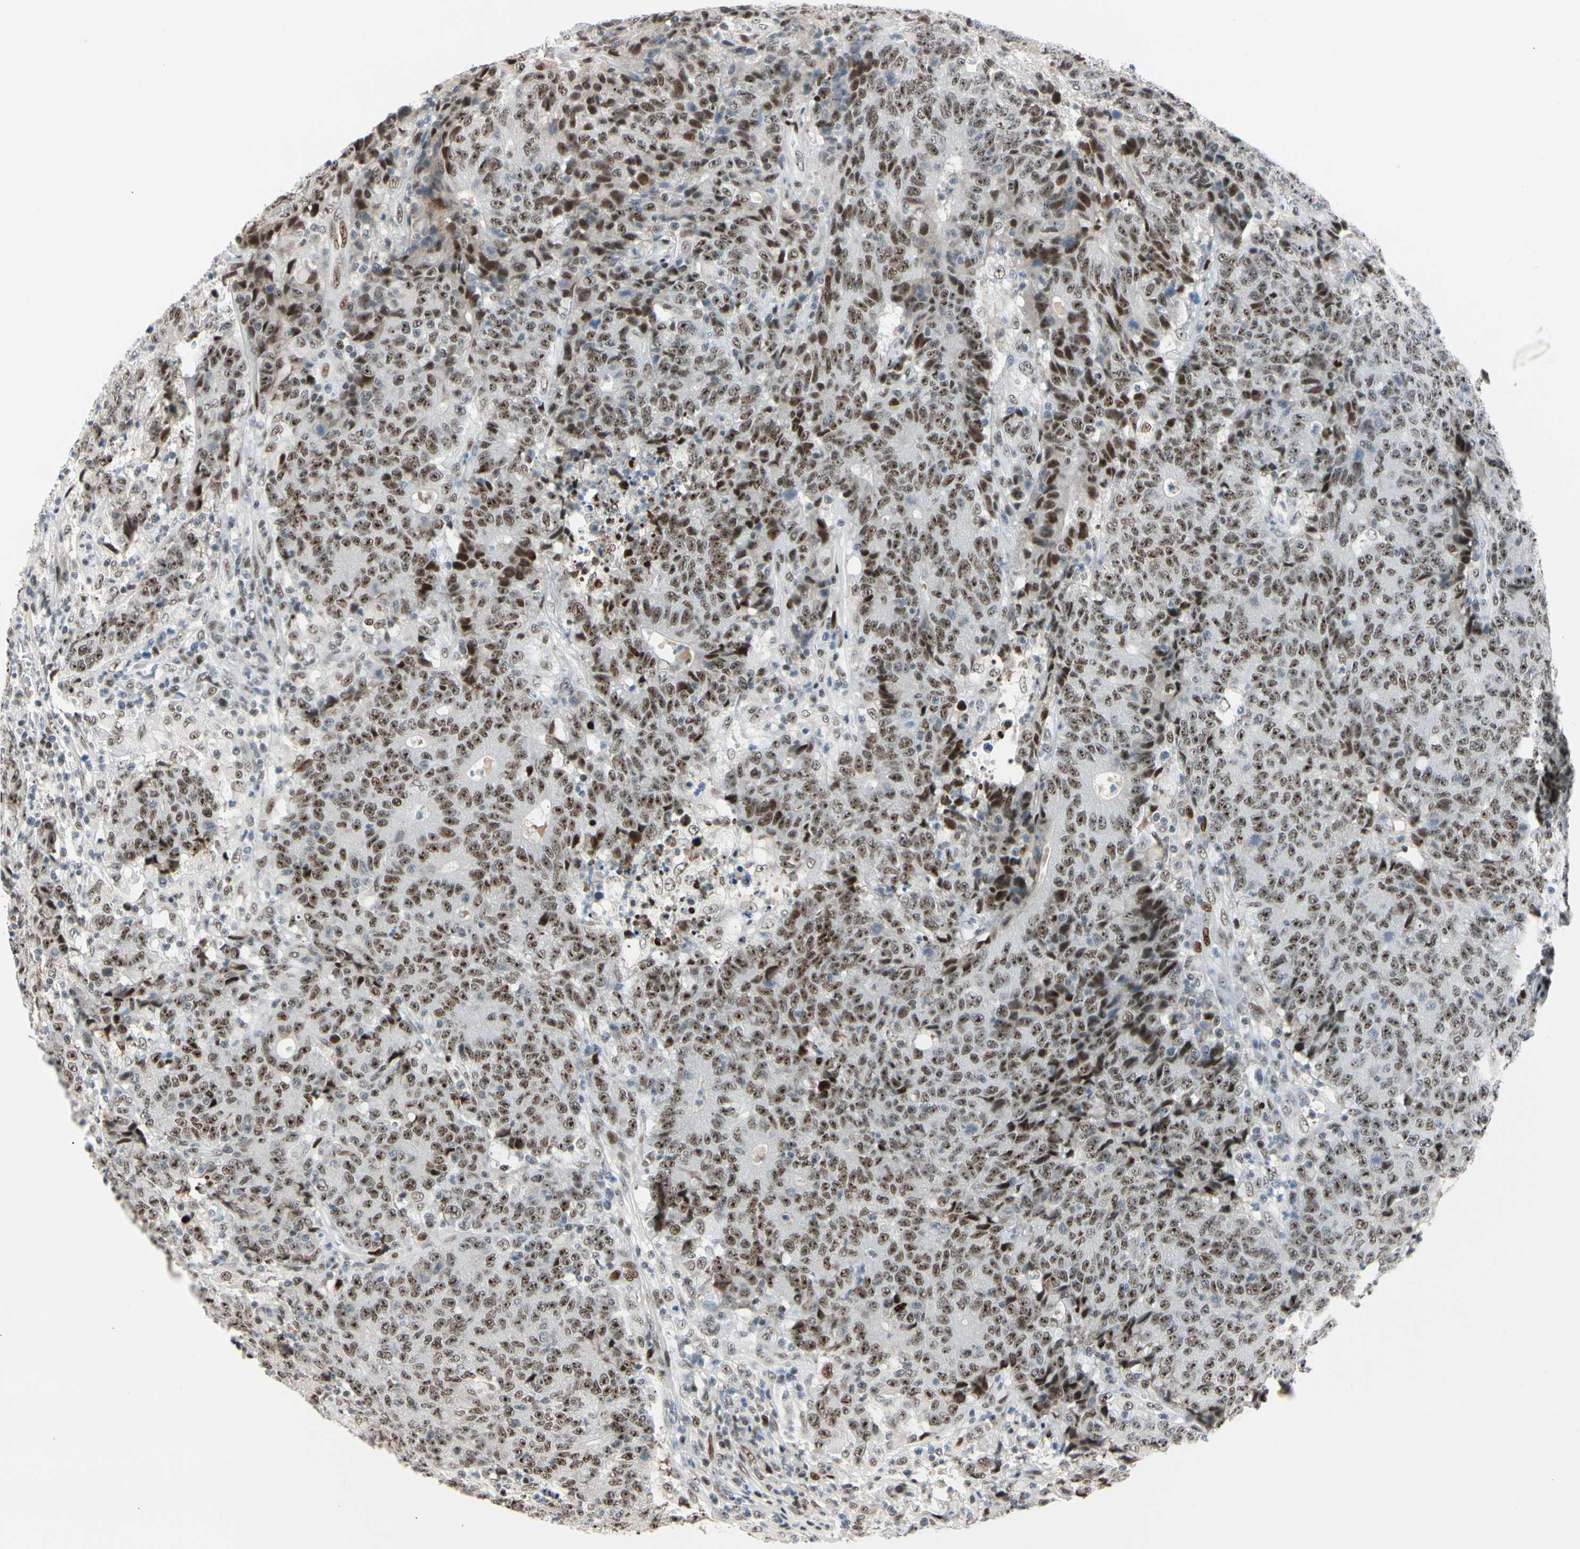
{"staining": {"intensity": "moderate", "quantity": ">75%", "location": "nuclear"}, "tissue": "colorectal cancer", "cell_type": "Tumor cells", "image_type": "cancer", "snomed": [{"axis": "morphology", "description": "Normal tissue, NOS"}, {"axis": "morphology", "description": "Adenocarcinoma, NOS"}, {"axis": "topography", "description": "Colon"}], "caption": "This is a histology image of IHC staining of adenocarcinoma (colorectal), which shows moderate staining in the nuclear of tumor cells.", "gene": "FOXO3", "patient": {"sex": "female", "age": 75}}